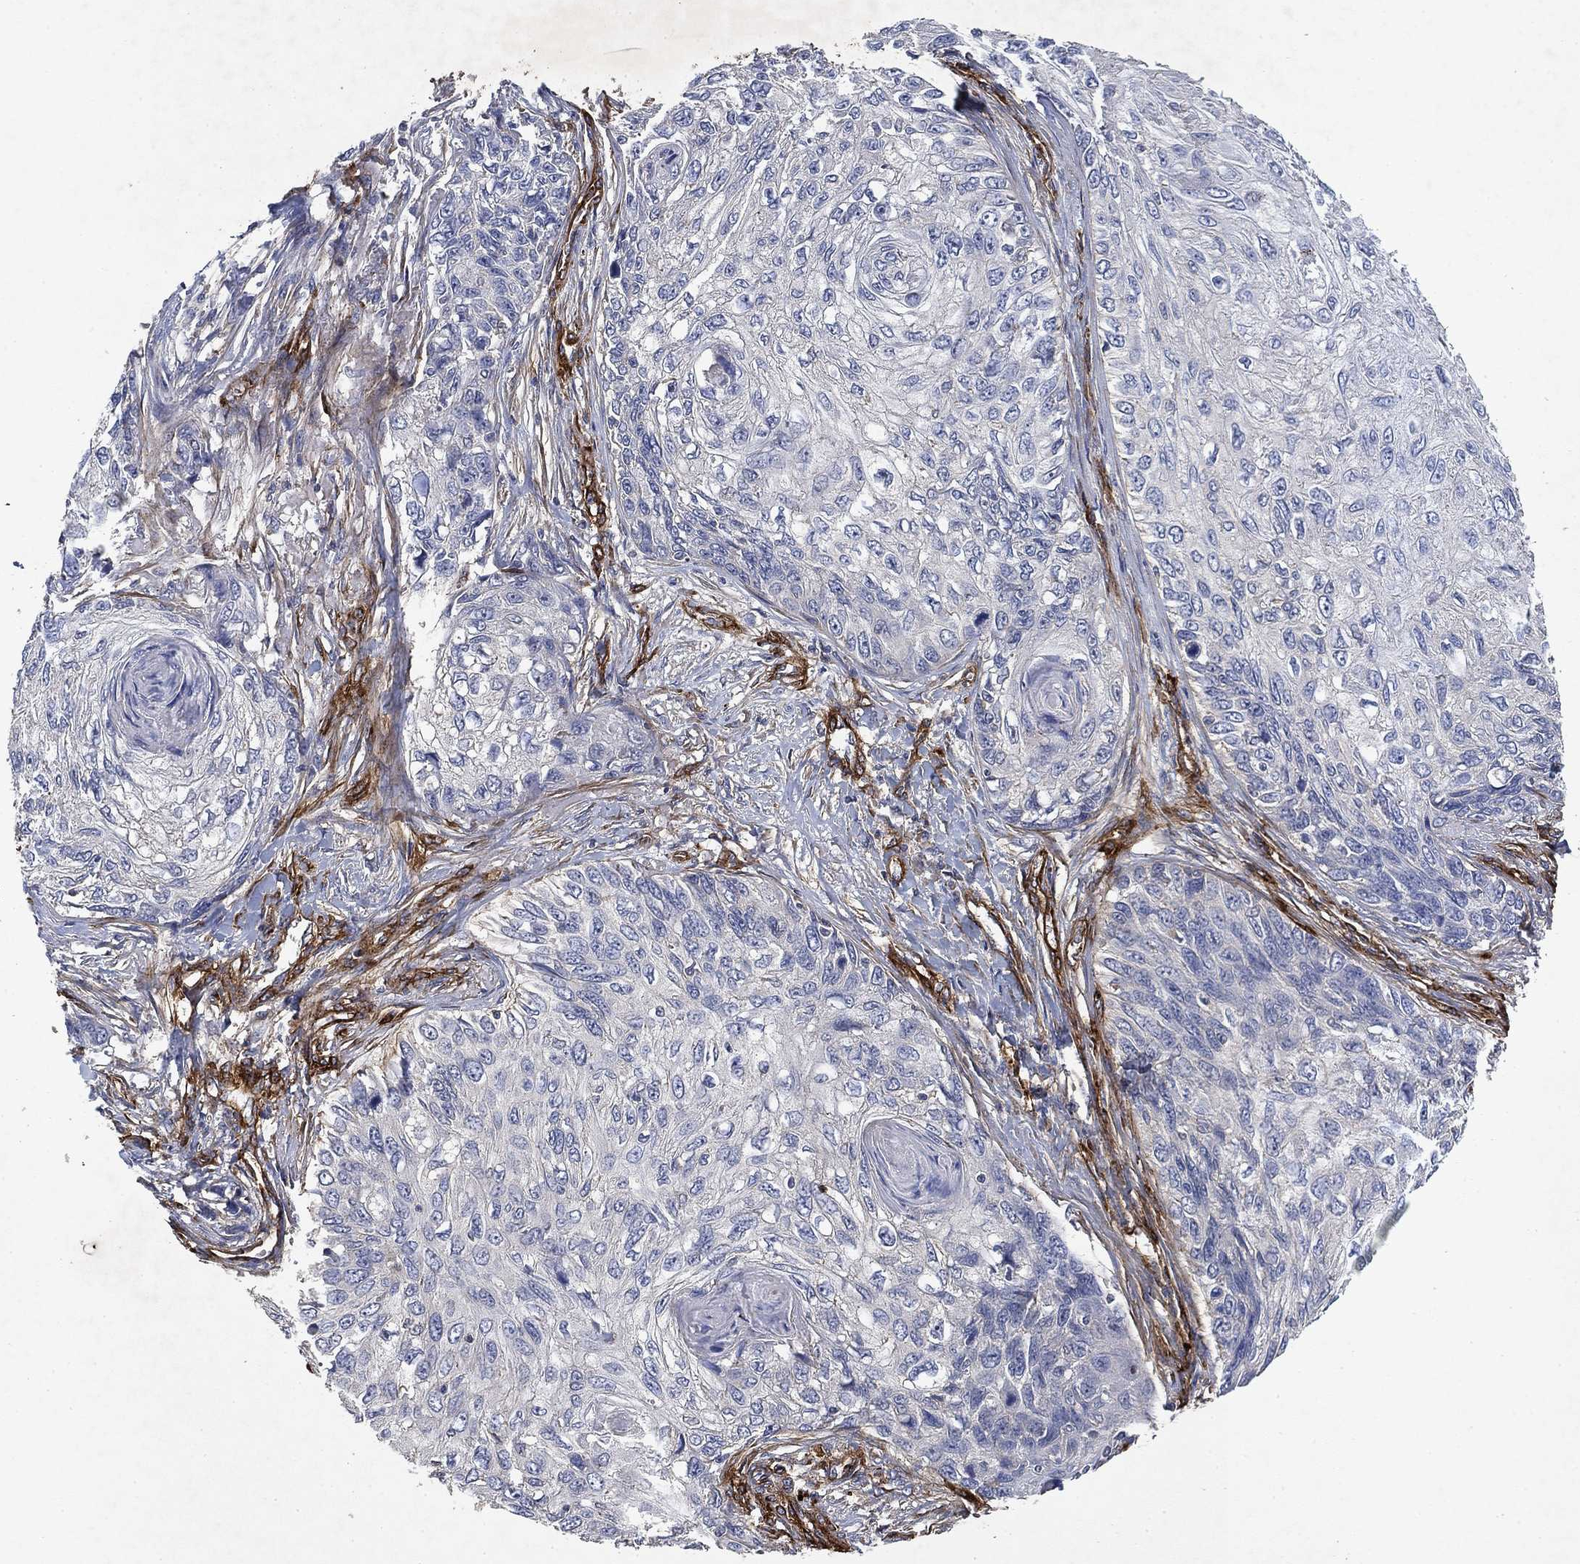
{"staining": {"intensity": "negative", "quantity": "none", "location": "none"}, "tissue": "skin cancer", "cell_type": "Tumor cells", "image_type": "cancer", "snomed": [{"axis": "morphology", "description": "Squamous cell carcinoma, NOS"}, {"axis": "topography", "description": "Skin"}], "caption": "Immunohistochemistry (IHC) photomicrograph of skin cancer (squamous cell carcinoma) stained for a protein (brown), which displays no positivity in tumor cells.", "gene": "COL4A2", "patient": {"sex": "male", "age": 92}}